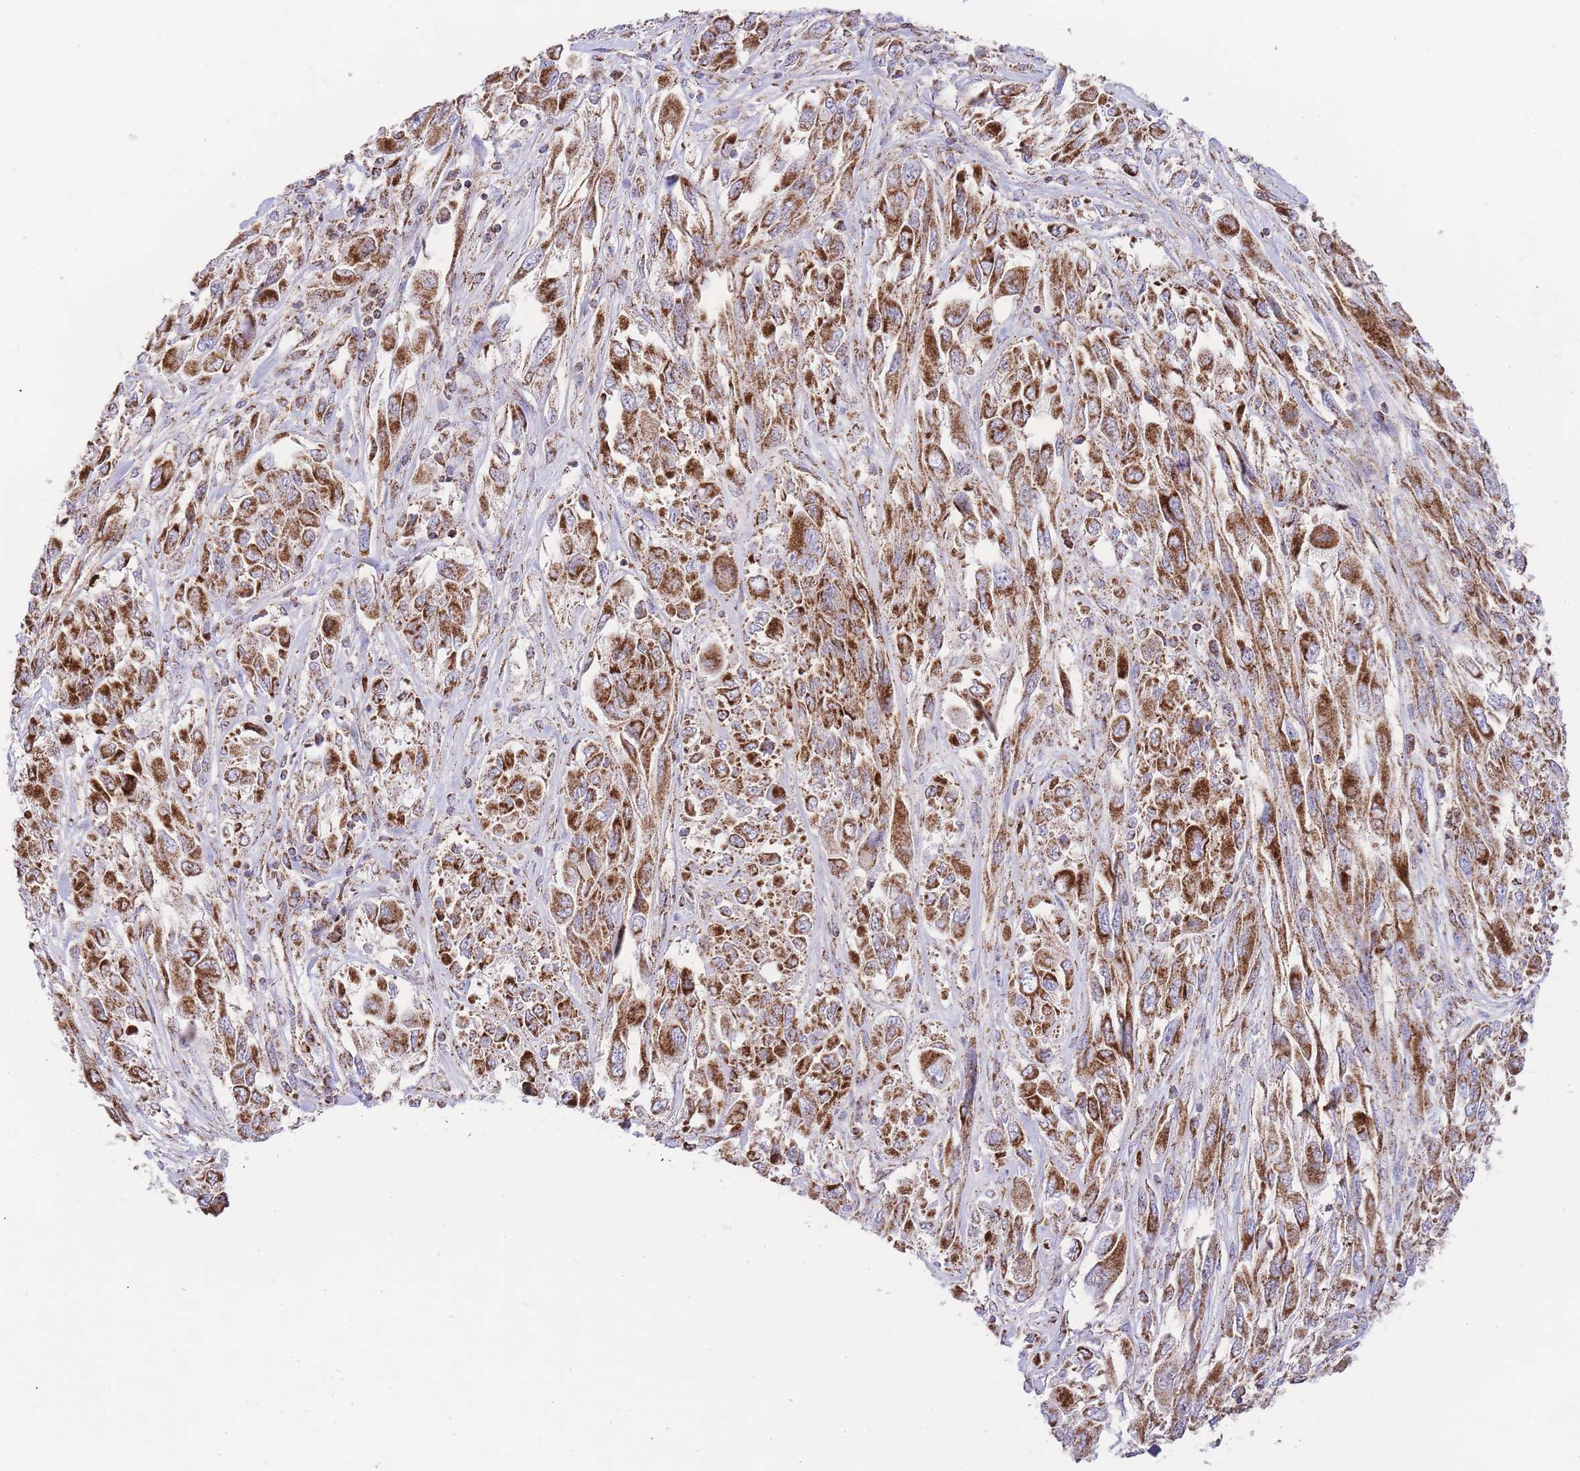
{"staining": {"intensity": "strong", "quantity": ">75%", "location": "cytoplasmic/membranous"}, "tissue": "melanoma", "cell_type": "Tumor cells", "image_type": "cancer", "snomed": [{"axis": "morphology", "description": "Malignant melanoma, NOS"}, {"axis": "topography", "description": "Skin"}], "caption": "Malignant melanoma stained with immunohistochemistry demonstrates strong cytoplasmic/membranous expression in approximately >75% of tumor cells.", "gene": "GSTM1", "patient": {"sex": "female", "age": 91}}